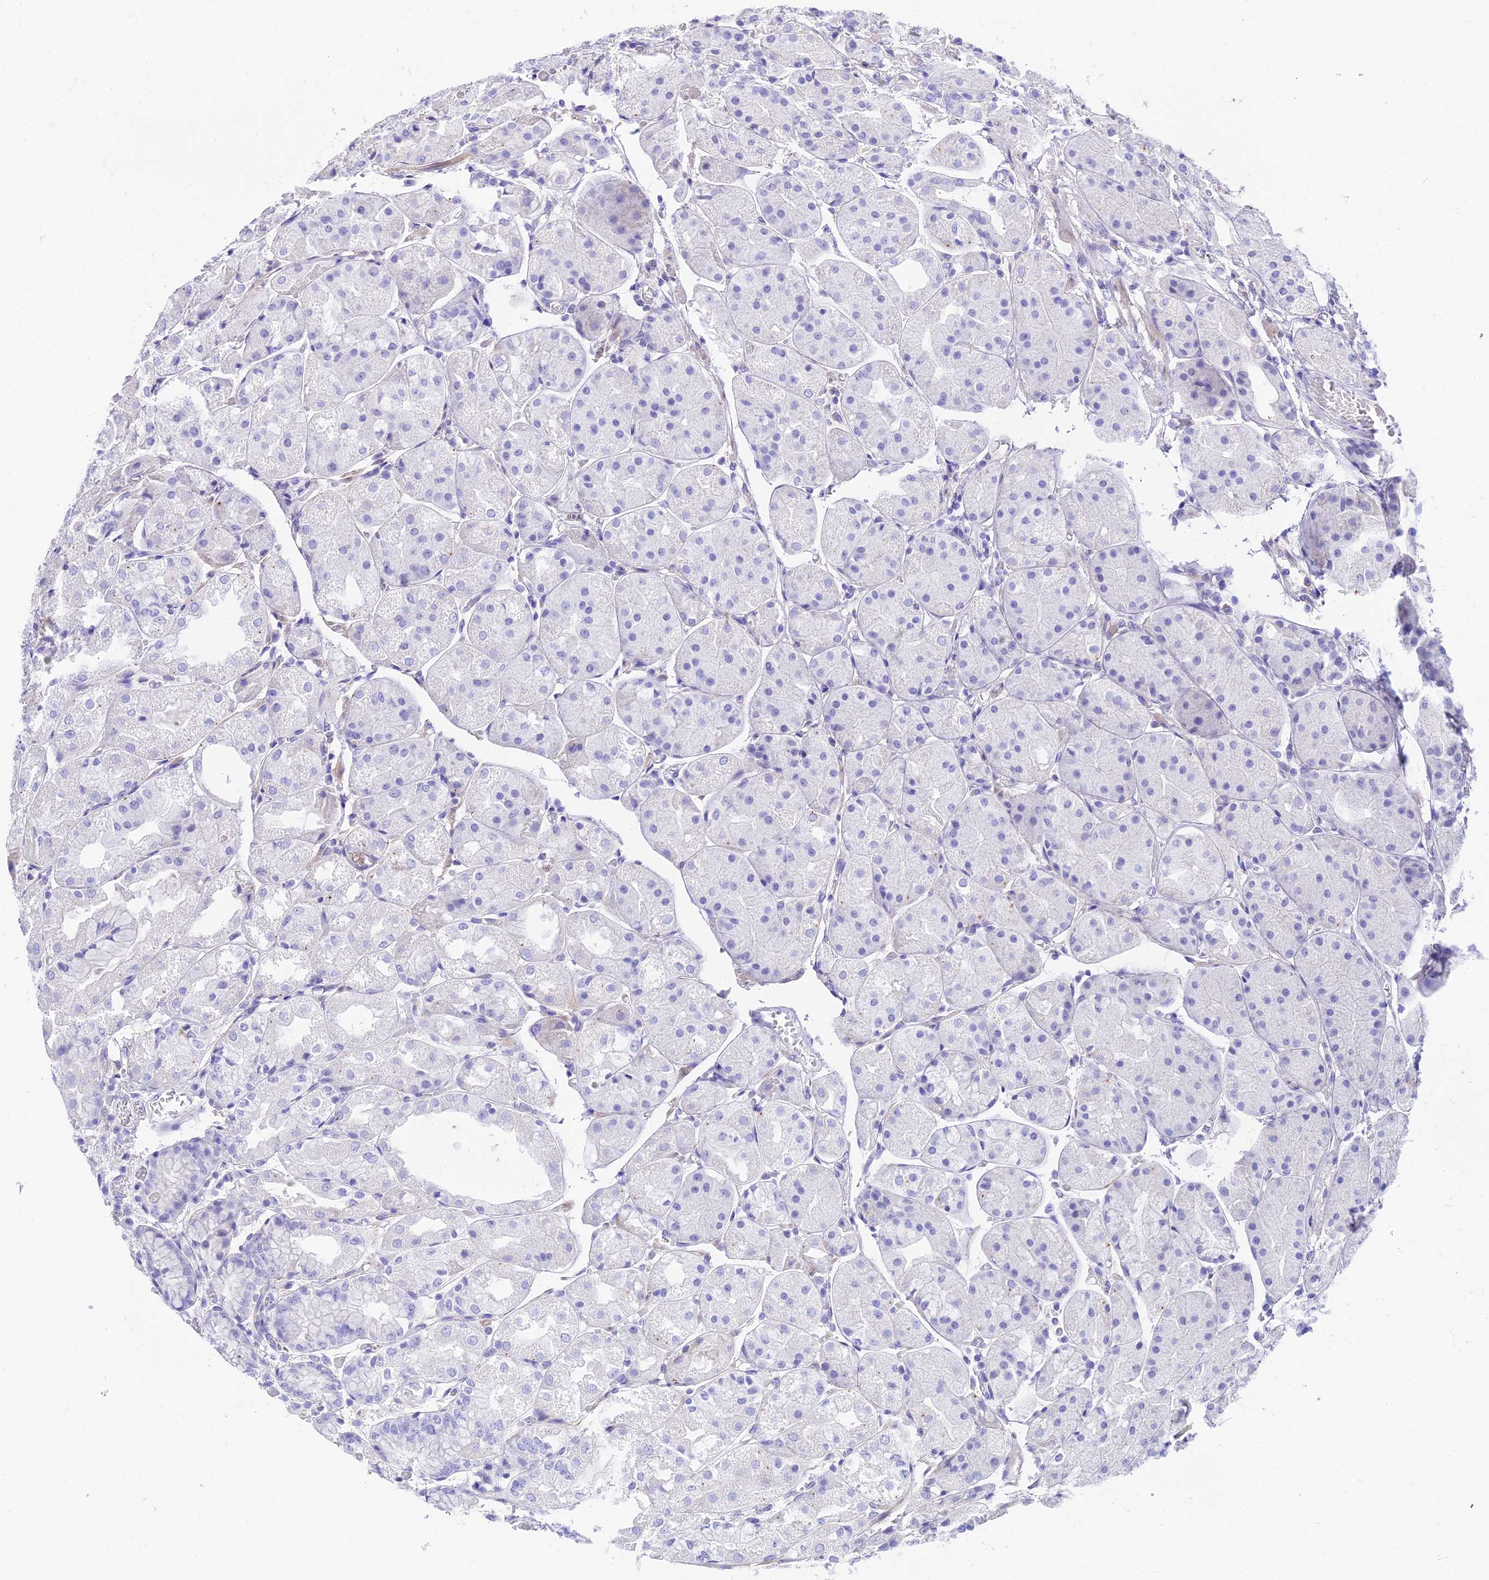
{"staining": {"intensity": "negative", "quantity": "none", "location": "none"}, "tissue": "stomach", "cell_type": "Glandular cells", "image_type": "normal", "snomed": [{"axis": "morphology", "description": "Normal tissue, NOS"}, {"axis": "topography", "description": "Stomach, upper"}], "caption": "Immunohistochemistry of benign stomach shows no staining in glandular cells. (Stains: DAB immunohistochemistry with hematoxylin counter stain, Microscopy: brightfield microscopy at high magnification).", "gene": "TAC3", "patient": {"sex": "male", "age": 72}}